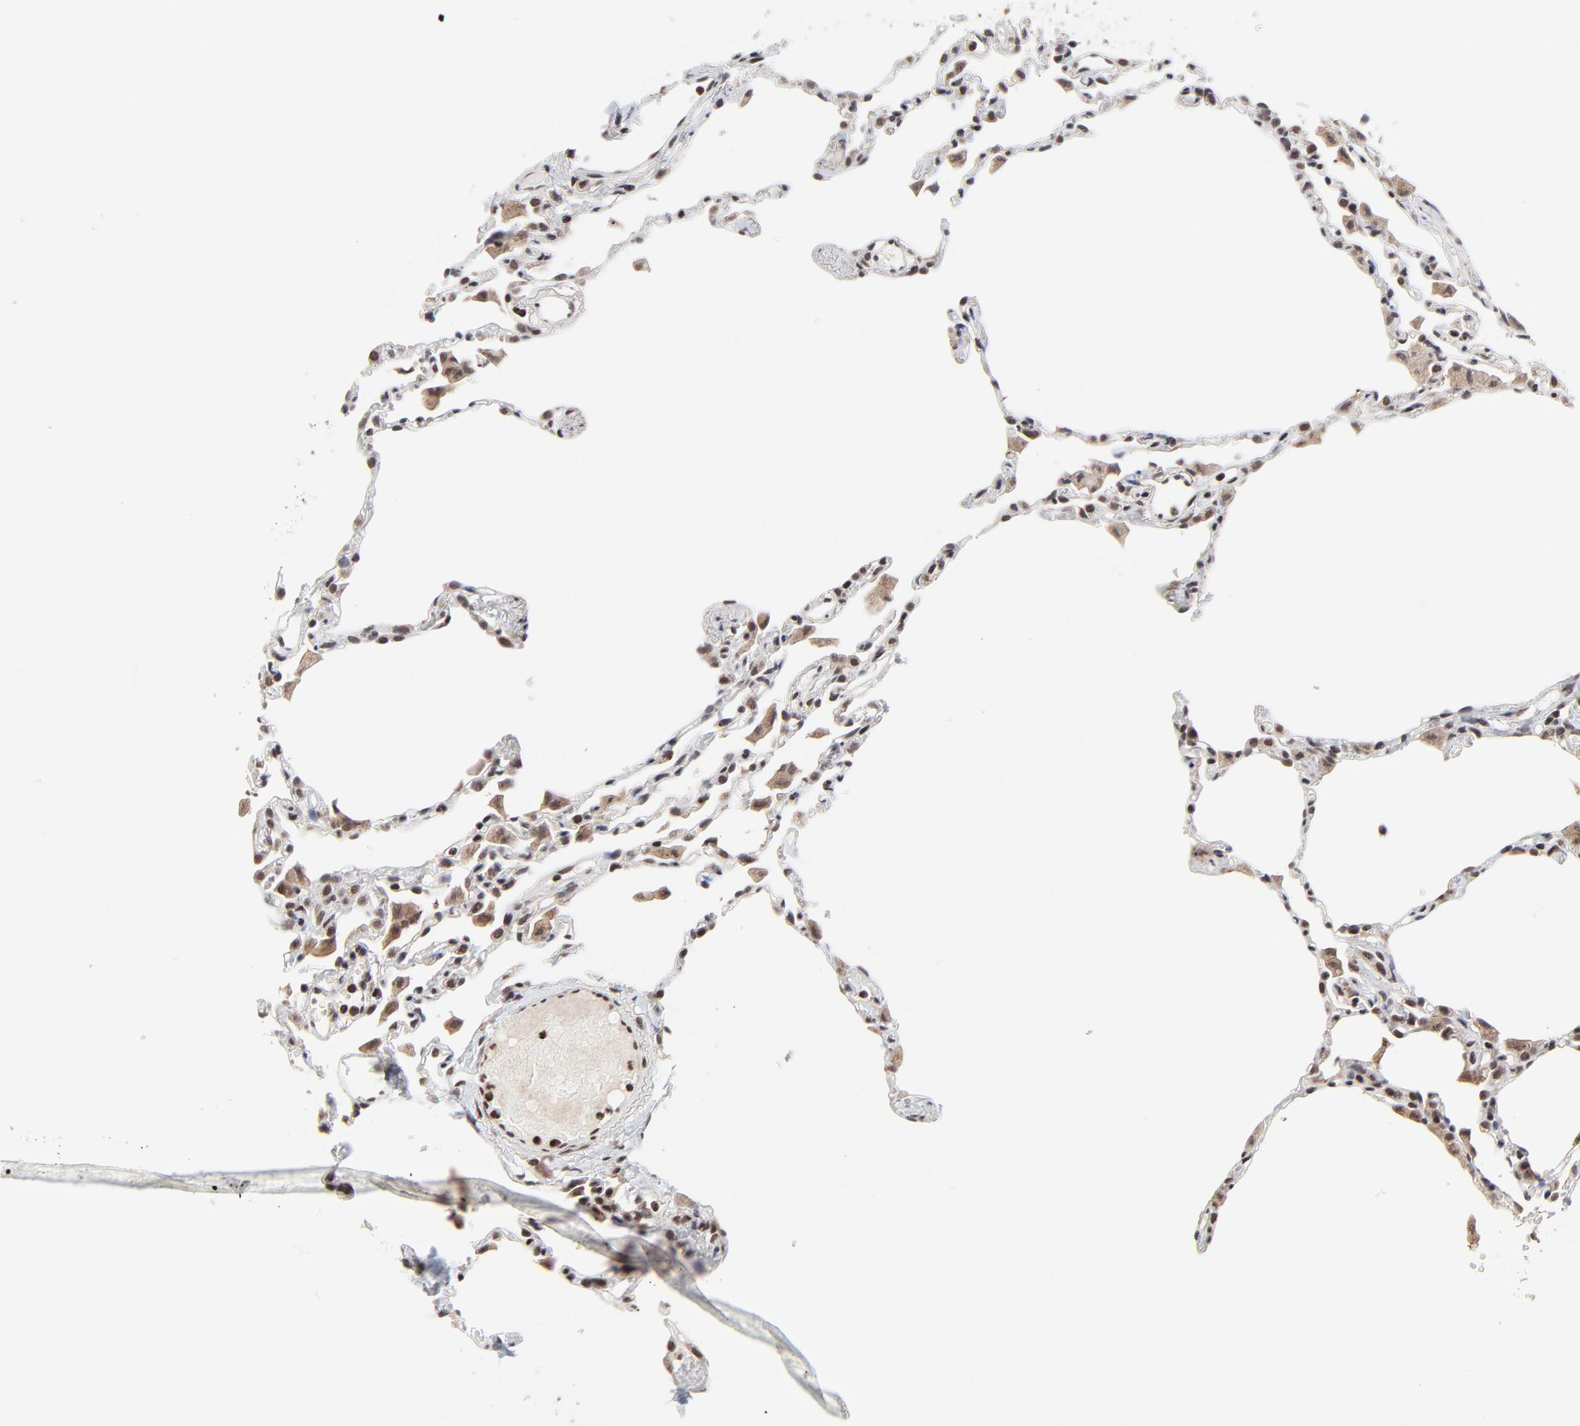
{"staining": {"intensity": "strong", "quantity": ">75%", "location": "nuclear"}, "tissue": "lung", "cell_type": "Alveolar cells", "image_type": "normal", "snomed": [{"axis": "morphology", "description": "Normal tissue, NOS"}, {"axis": "topography", "description": "Lung"}], "caption": "Immunohistochemistry (DAB) staining of unremarkable human lung displays strong nuclear protein positivity in about >75% of alveolar cells. The staining is performed using DAB brown chromogen to label protein expression. The nuclei are counter-stained blue using hematoxylin.", "gene": "ZNF777", "patient": {"sex": "female", "age": 49}}